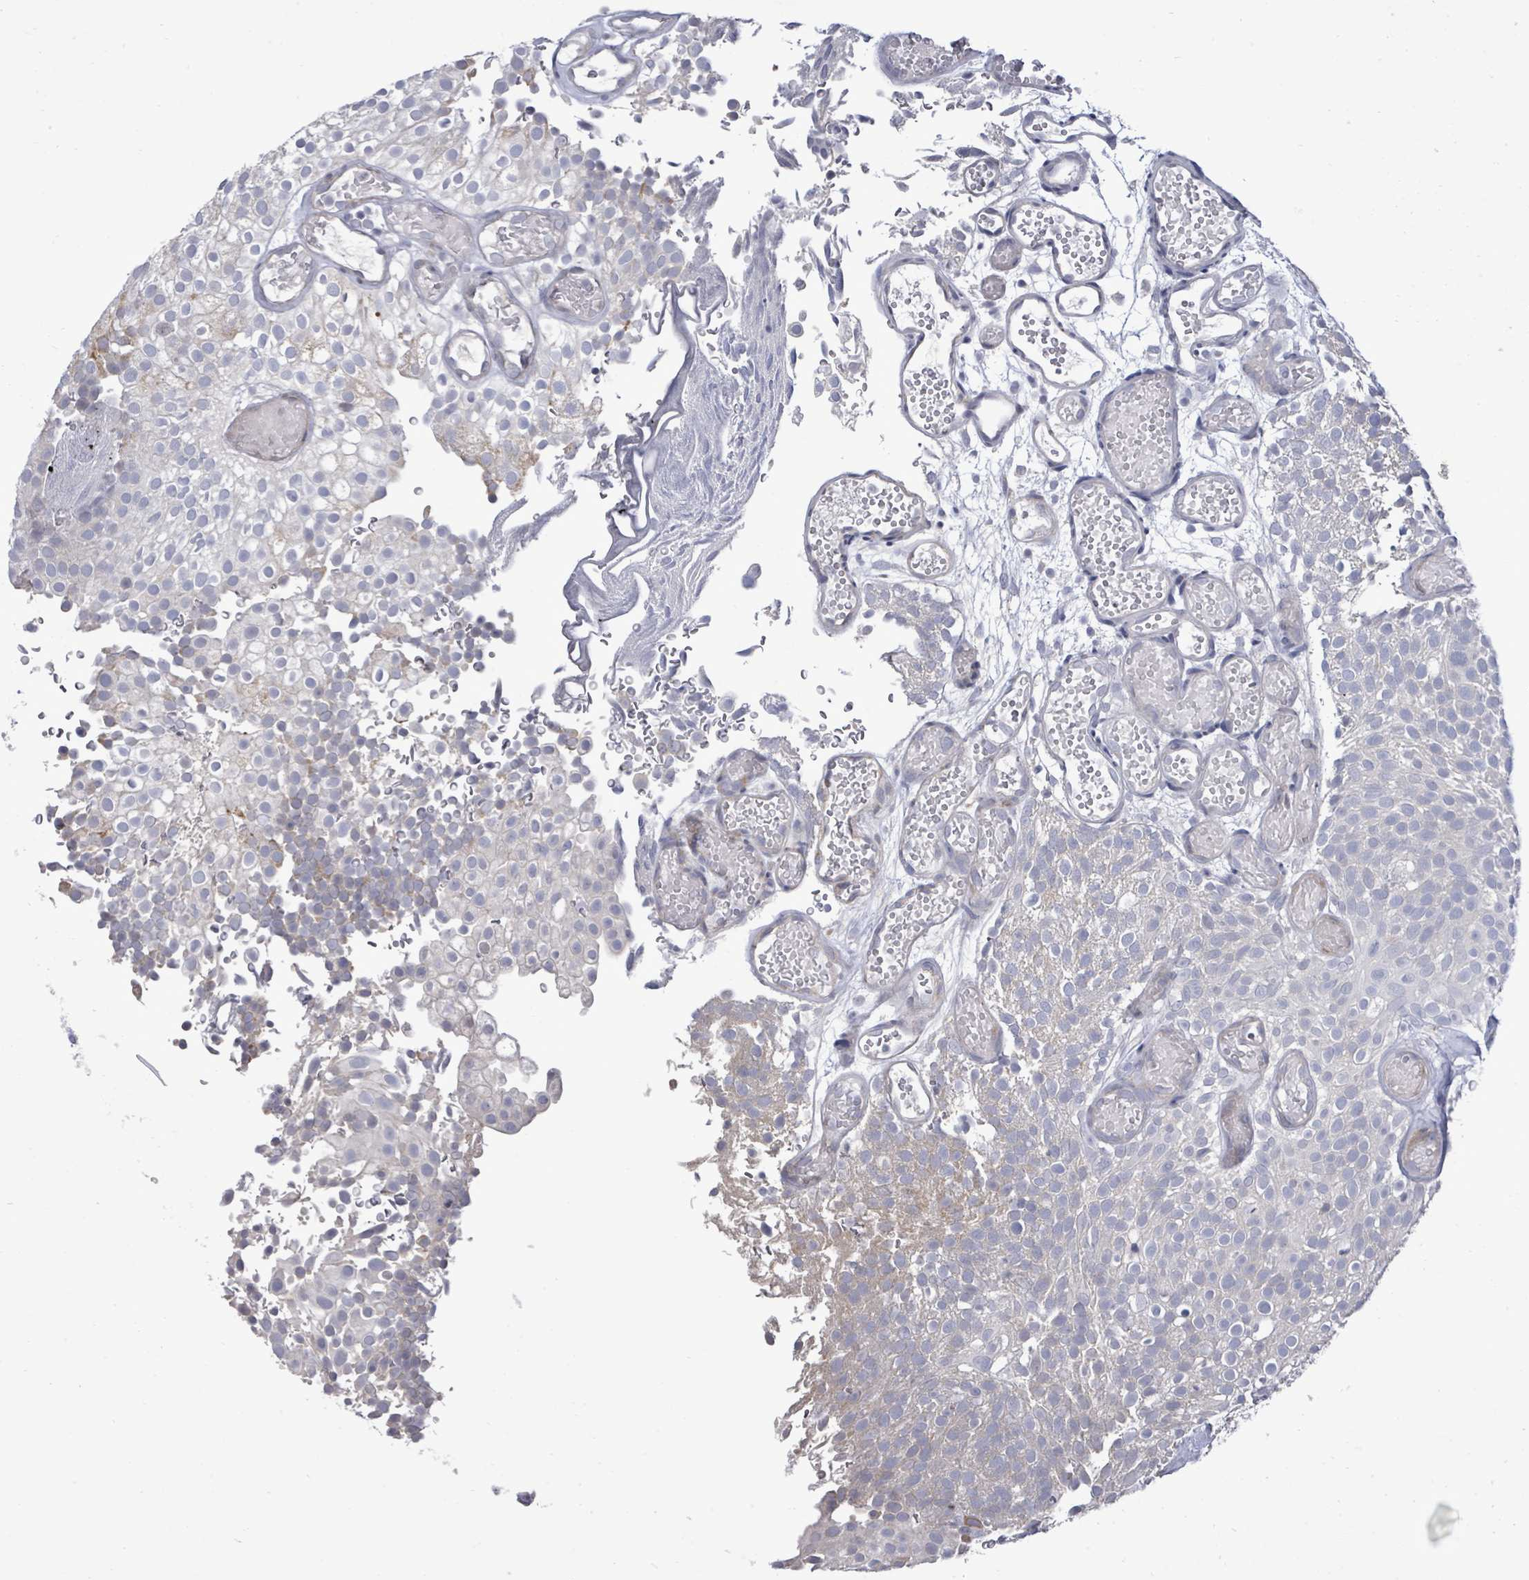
{"staining": {"intensity": "negative", "quantity": "none", "location": "none"}, "tissue": "urothelial cancer", "cell_type": "Tumor cells", "image_type": "cancer", "snomed": [{"axis": "morphology", "description": "Urothelial carcinoma, Low grade"}, {"axis": "topography", "description": "Urinary bladder"}], "caption": "An image of urothelial cancer stained for a protein exhibits no brown staining in tumor cells.", "gene": "POMGNT2", "patient": {"sex": "male", "age": 78}}